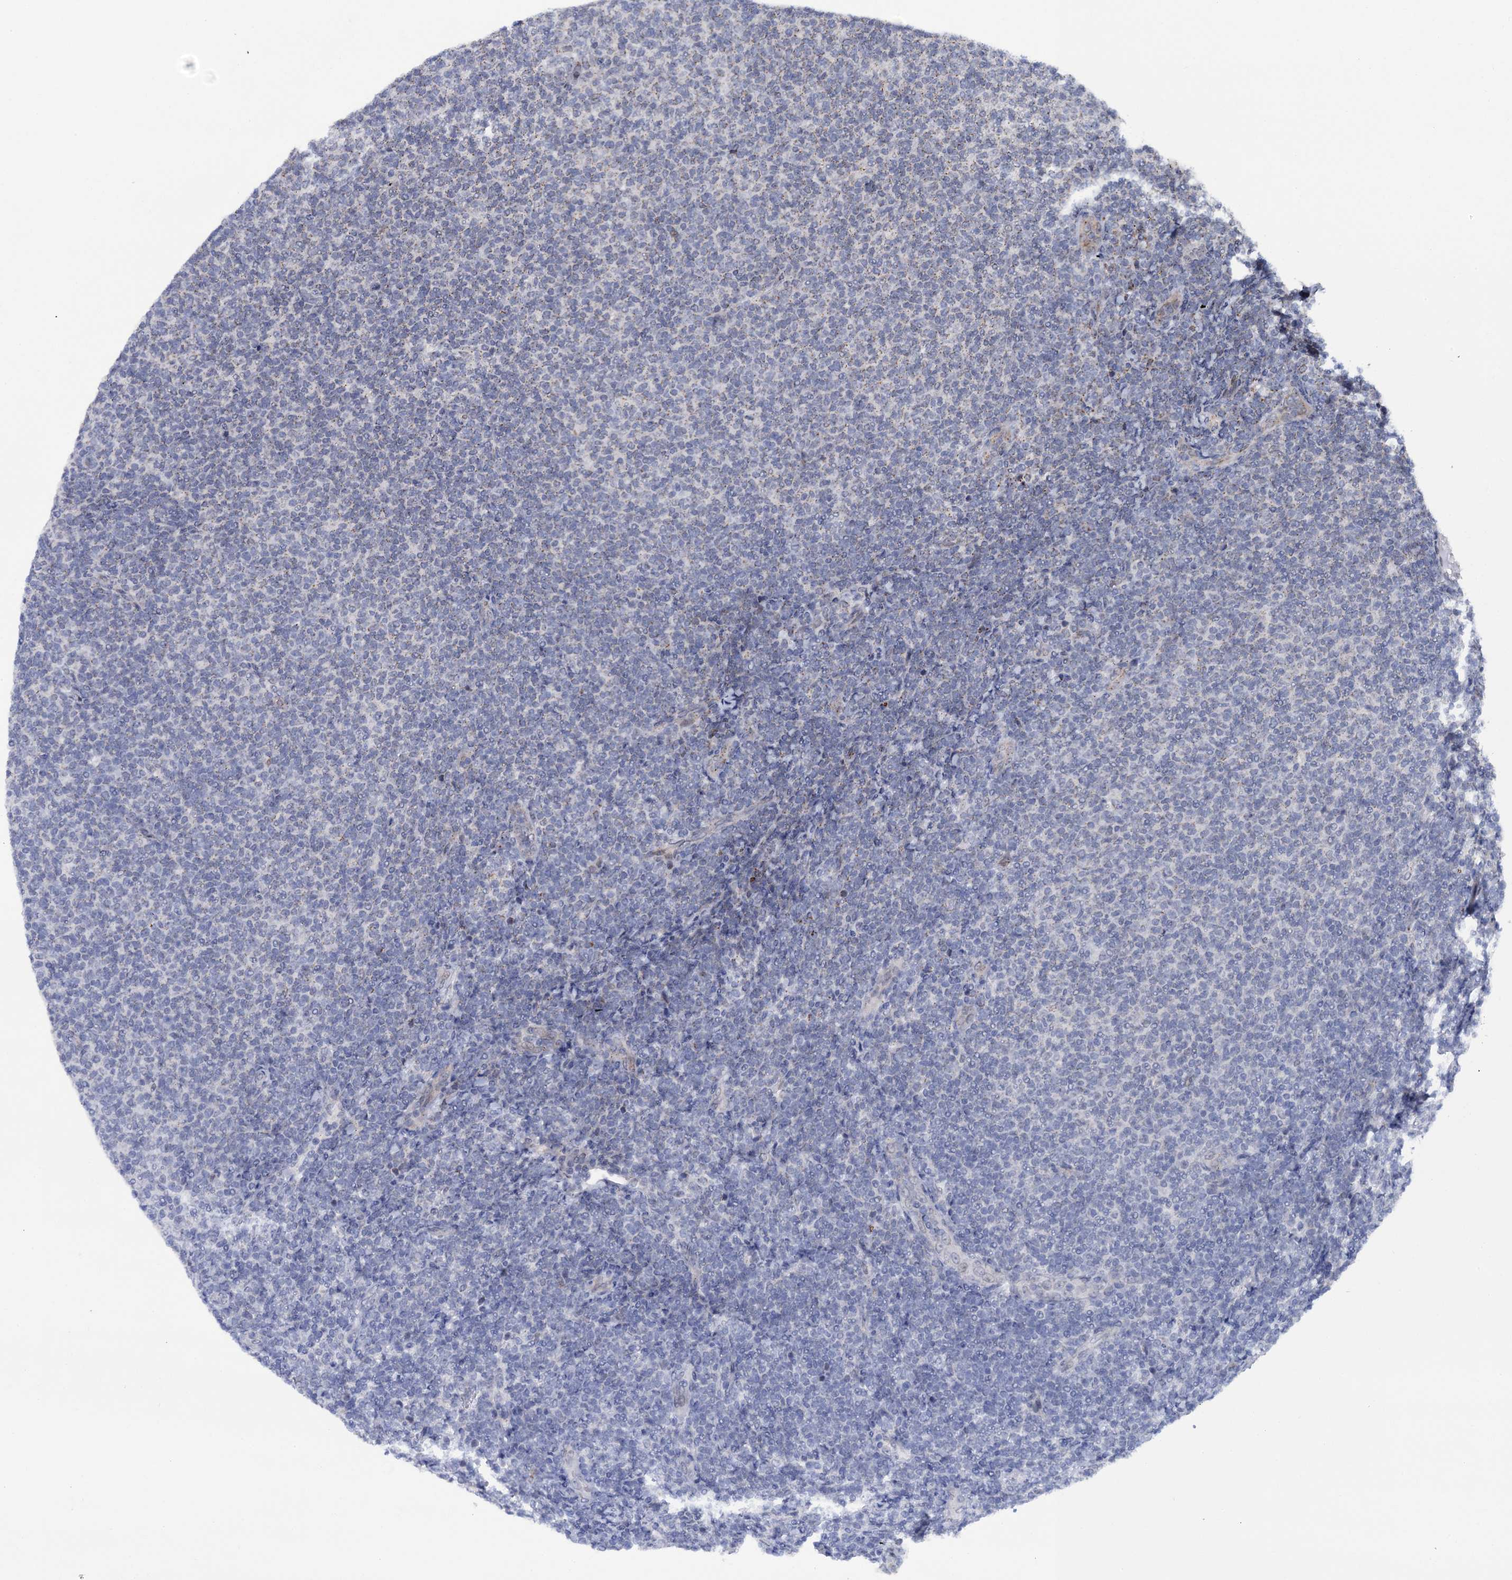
{"staining": {"intensity": "negative", "quantity": "none", "location": "none"}, "tissue": "lymphoma", "cell_type": "Tumor cells", "image_type": "cancer", "snomed": [{"axis": "morphology", "description": "Malignant lymphoma, non-Hodgkin's type, Low grade"}, {"axis": "topography", "description": "Lymph node"}], "caption": "Micrograph shows no significant protein staining in tumor cells of lymphoma.", "gene": "THAP2", "patient": {"sex": "male", "age": 66}}